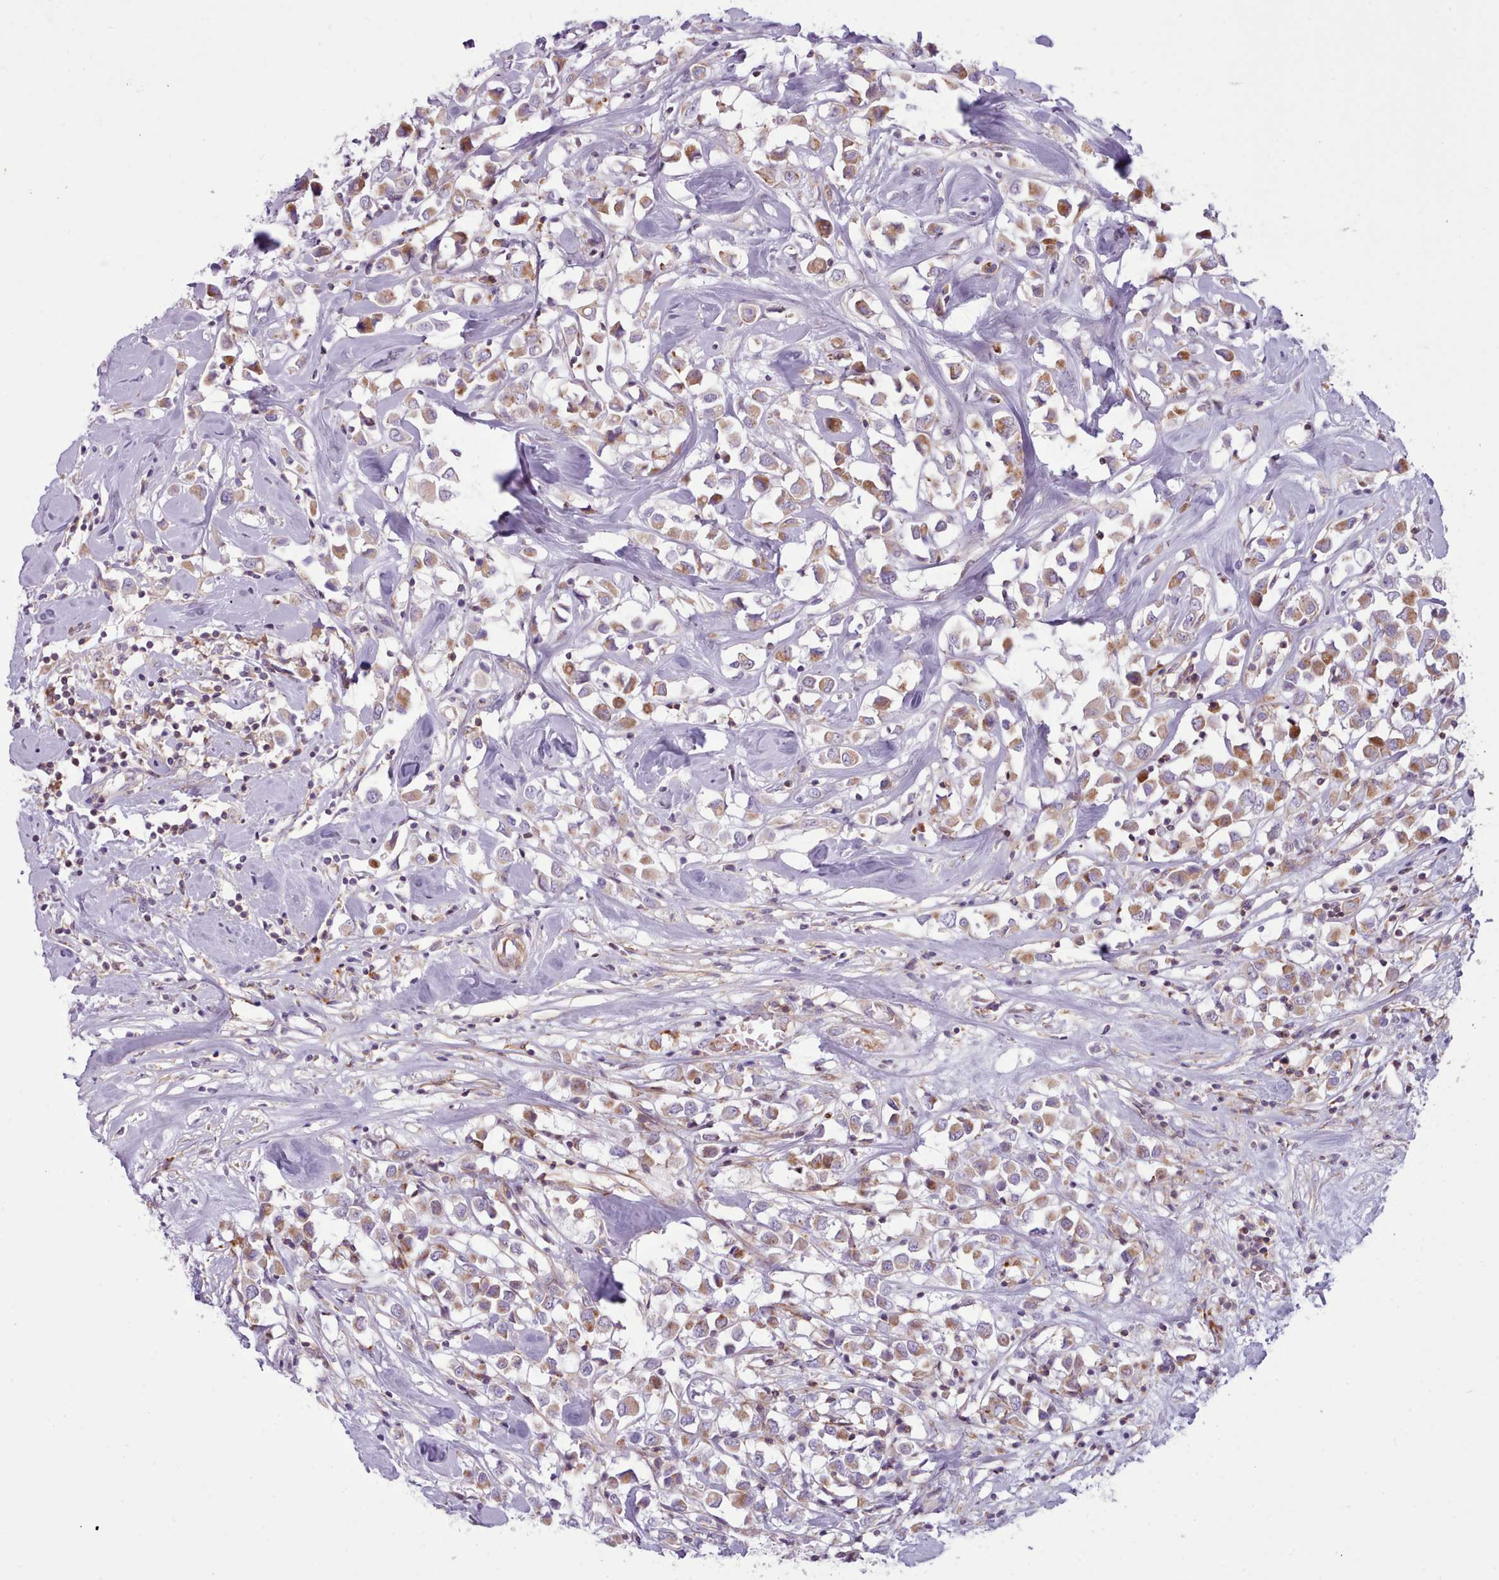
{"staining": {"intensity": "moderate", "quantity": ">75%", "location": "cytoplasmic/membranous"}, "tissue": "breast cancer", "cell_type": "Tumor cells", "image_type": "cancer", "snomed": [{"axis": "morphology", "description": "Duct carcinoma"}, {"axis": "topography", "description": "Breast"}], "caption": "Moderate cytoplasmic/membranous protein positivity is present in approximately >75% of tumor cells in invasive ductal carcinoma (breast). Using DAB (brown) and hematoxylin (blue) stains, captured at high magnification using brightfield microscopy.", "gene": "TENT4B", "patient": {"sex": "female", "age": 61}}